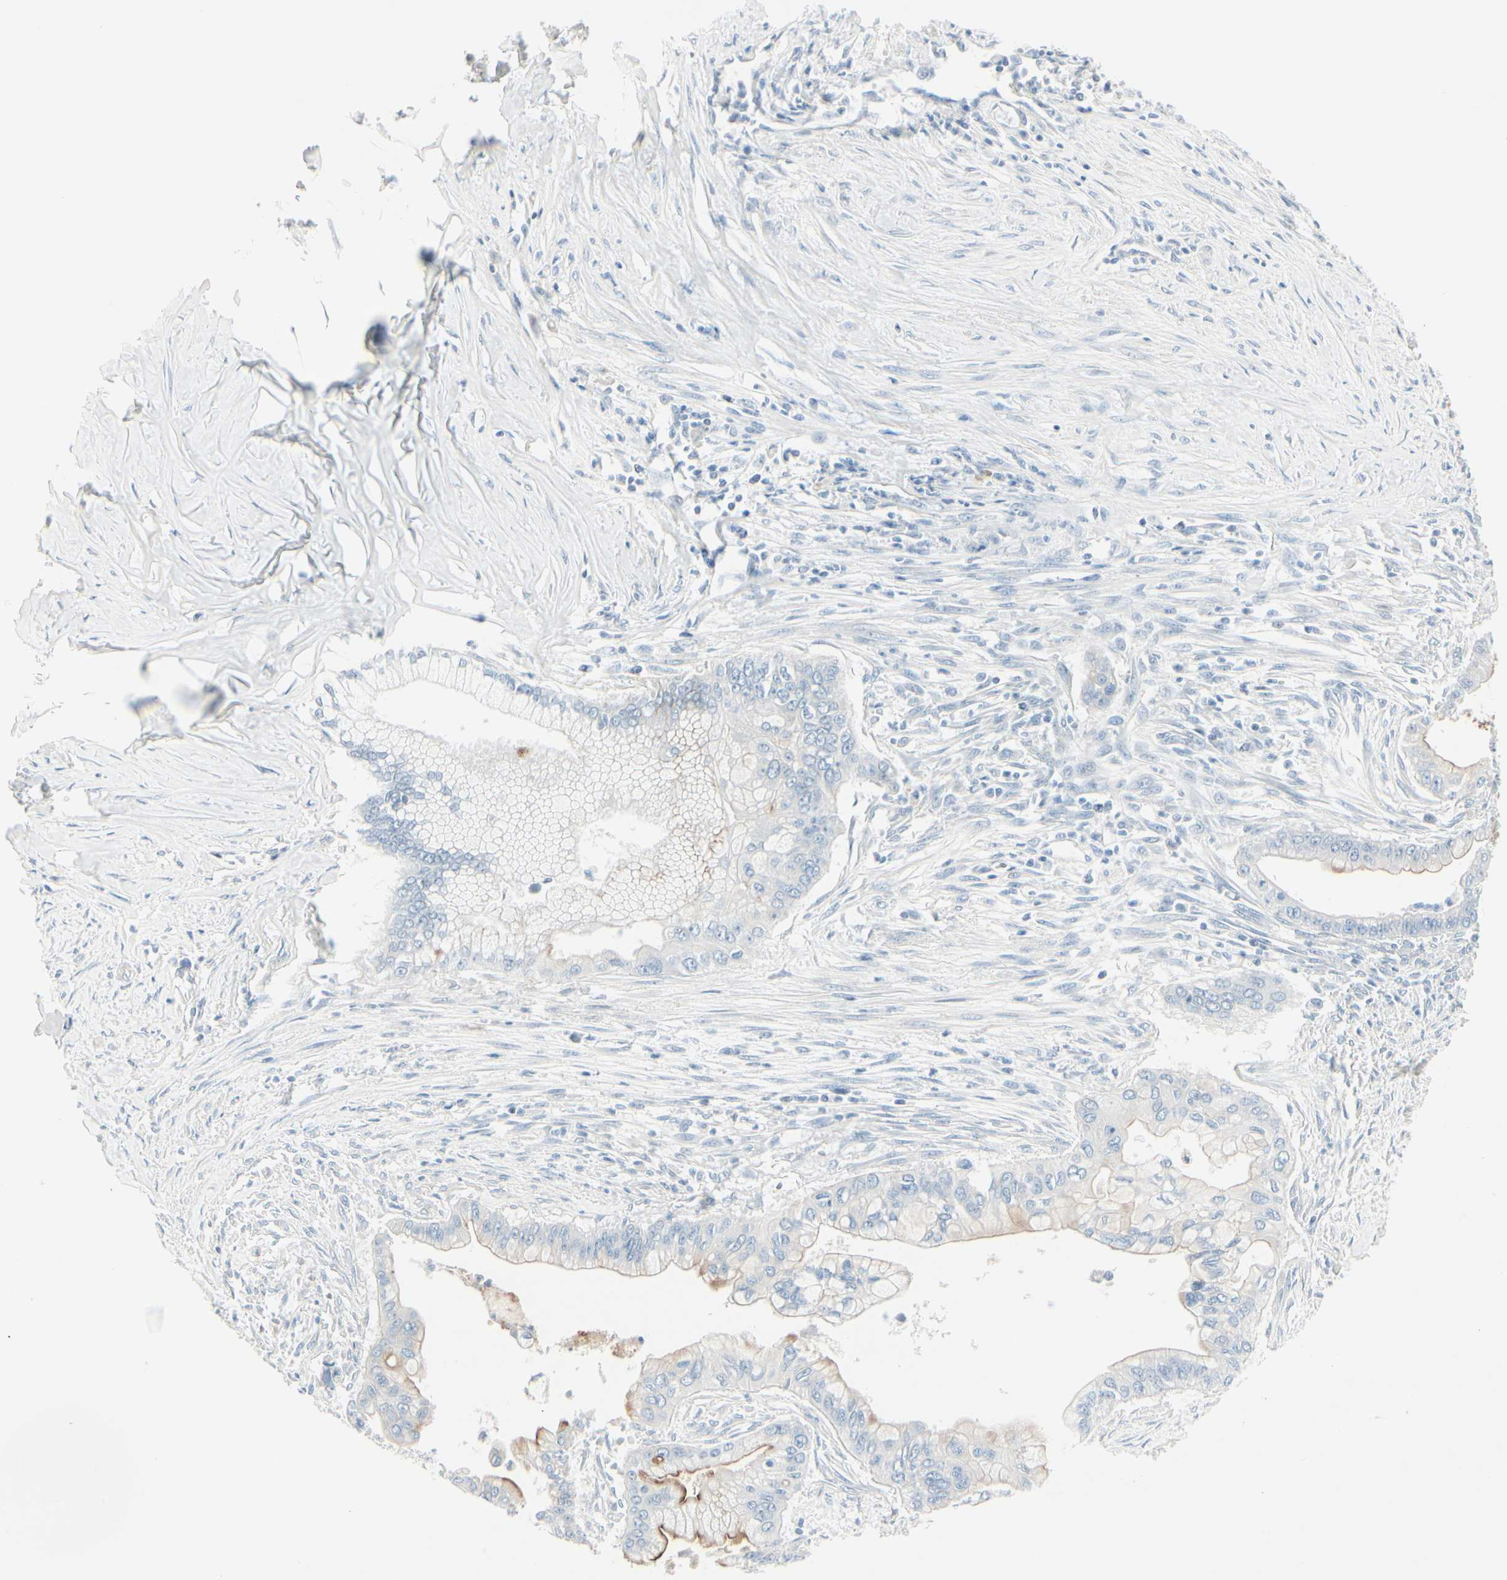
{"staining": {"intensity": "weak", "quantity": "<25%", "location": "cytoplasmic/membranous"}, "tissue": "pancreatic cancer", "cell_type": "Tumor cells", "image_type": "cancer", "snomed": [{"axis": "morphology", "description": "Adenocarcinoma, NOS"}, {"axis": "topography", "description": "Pancreas"}], "caption": "IHC image of neoplastic tissue: human adenocarcinoma (pancreatic) stained with DAB (3,3'-diaminobenzidine) exhibits no significant protein positivity in tumor cells.", "gene": "CDHR5", "patient": {"sex": "male", "age": 59}}